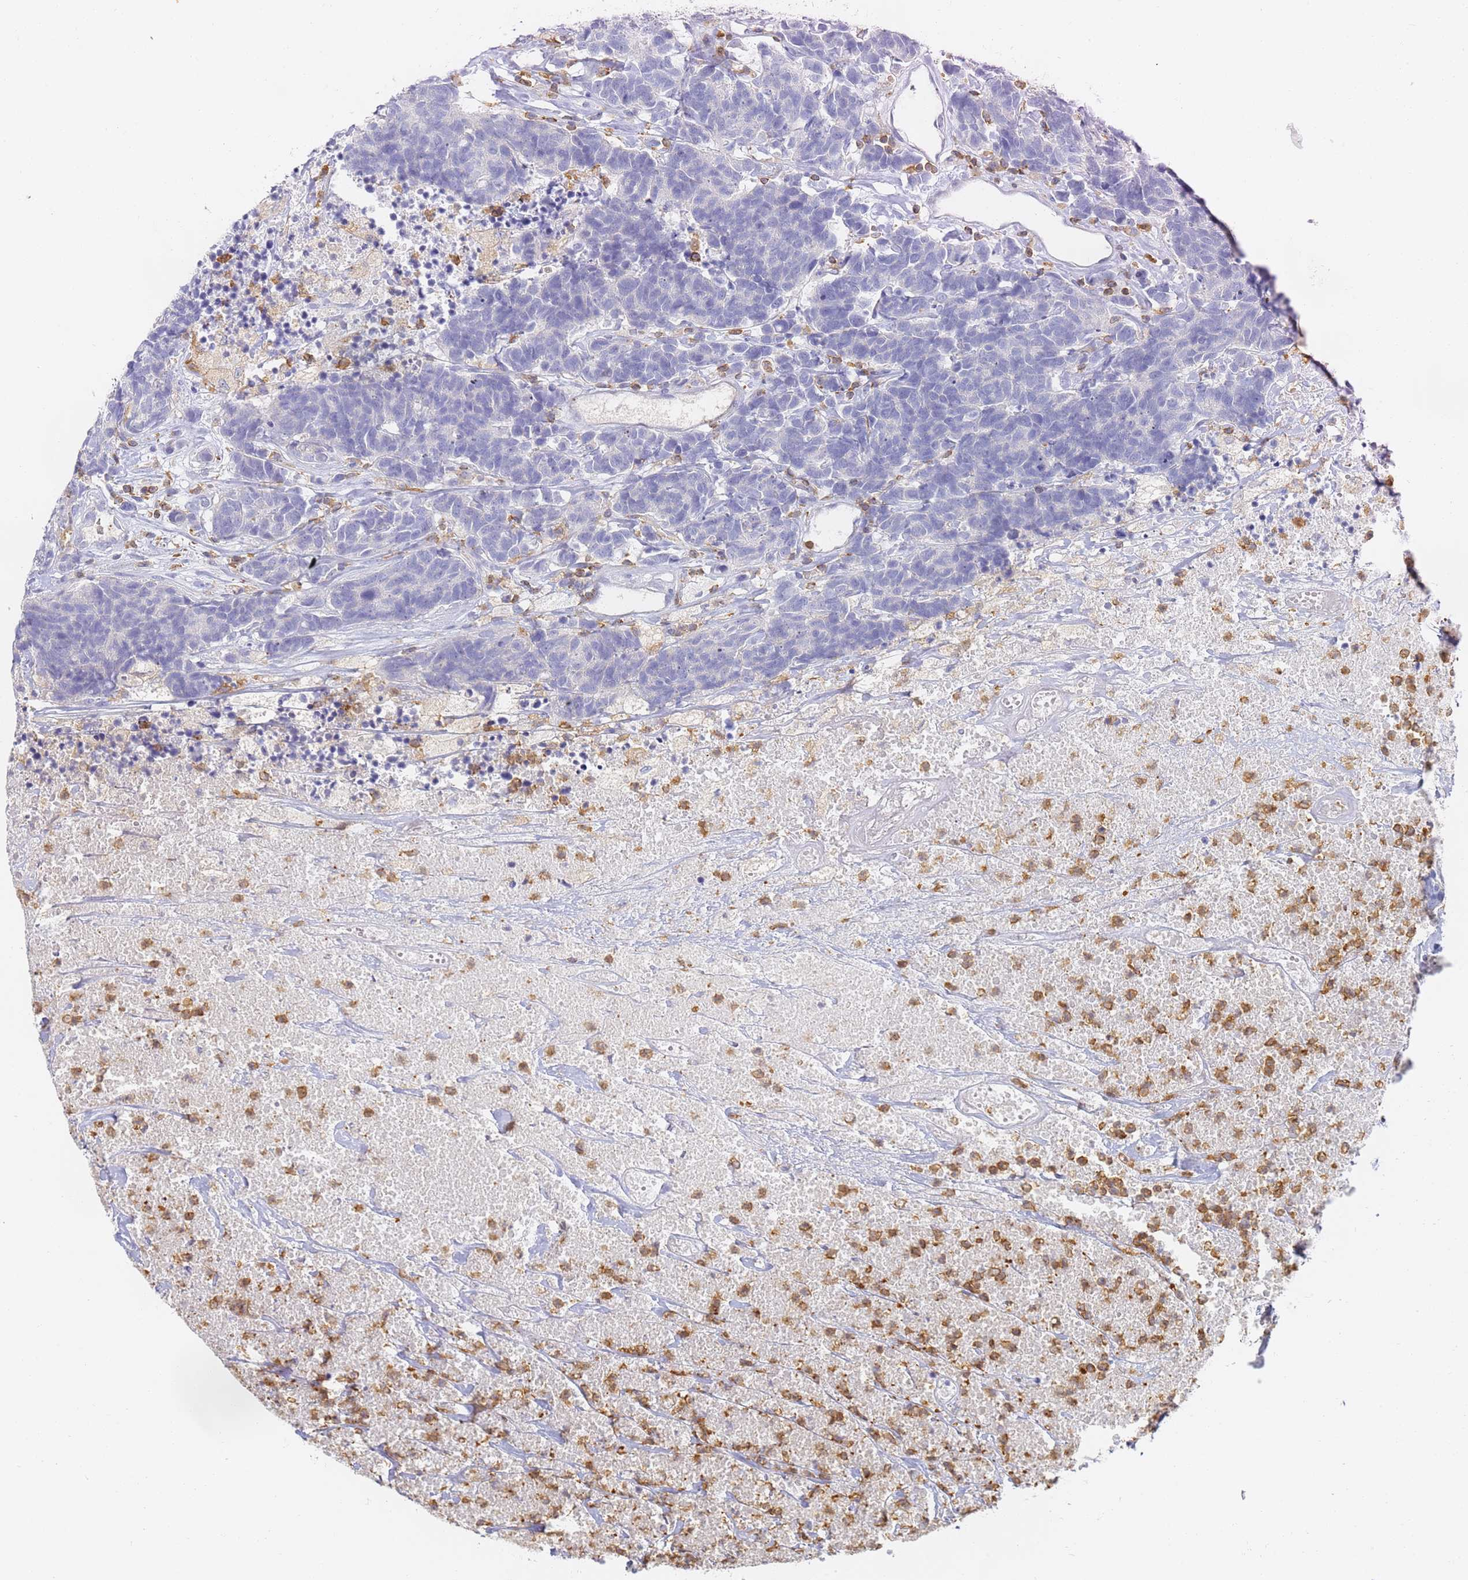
{"staining": {"intensity": "negative", "quantity": "none", "location": "none"}, "tissue": "carcinoid", "cell_type": "Tumor cells", "image_type": "cancer", "snomed": [{"axis": "morphology", "description": "Carcinoma, NOS"}, {"axis": "morphology", "description": "Carcinoid, malignant, NOS"}, {"axis": "topography", "description": "Urinary bladder"}], "caption": "An image of carcinoid stained for a protein displays no brown staining in tumor cells.", "gene": "BIN2", "patient": {"sex": "male", "age": 57}}